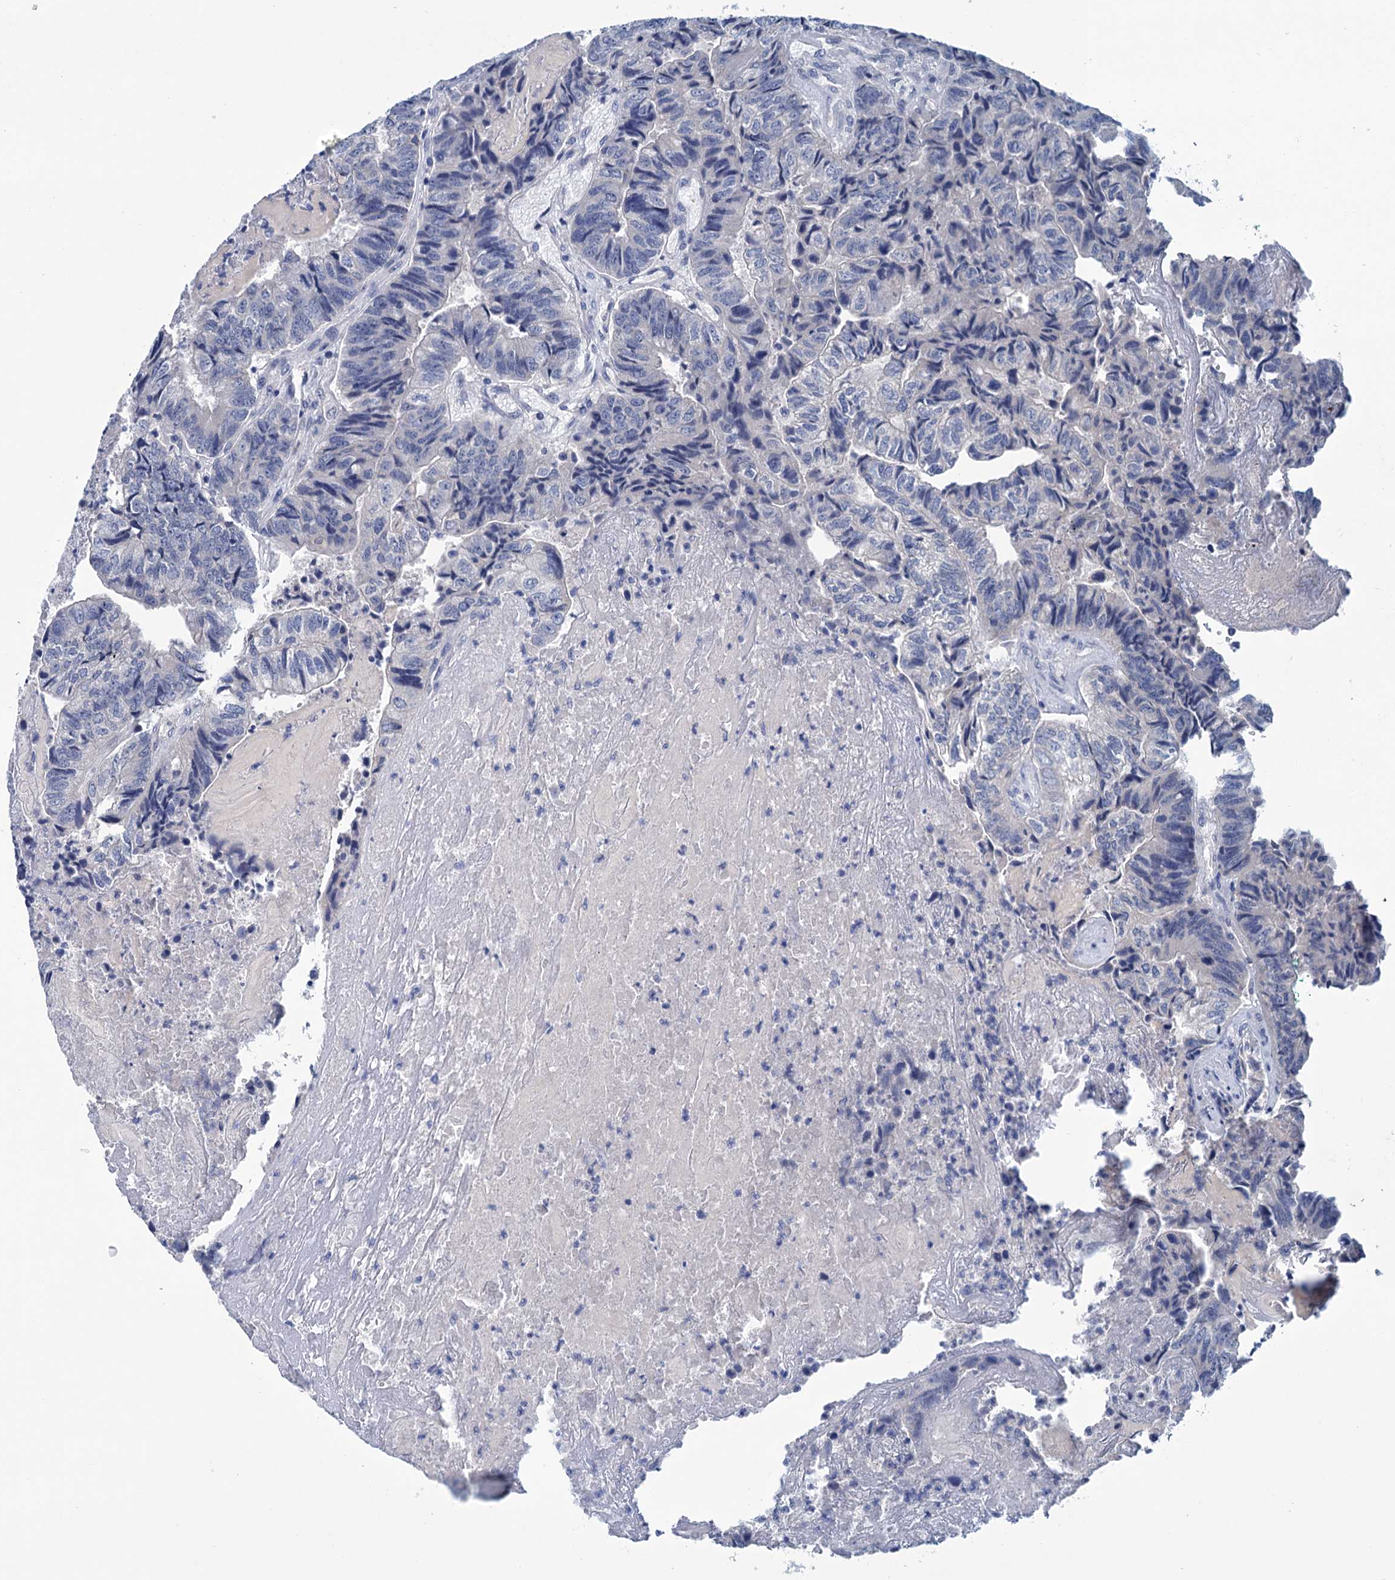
{"staining": {"intensity": "negative", "quantity": "none", "location": "none"}, "tissue": "colorectal cancer", "cell_type": "Tumor cells", "image_type": "cancer", "snomed": [{"axis": "morphology", "description": "Adenocarcinoma, NOS"}, {"axis": "topography", "description": "Colon"}], "caption": "Human colorectal cancer stained for a protein using immunohistochemistry (IHC) exhibits no staining in tumor cells.", "gene": "MYOZ3", "patient": {"sex": "female", "age": 67}}